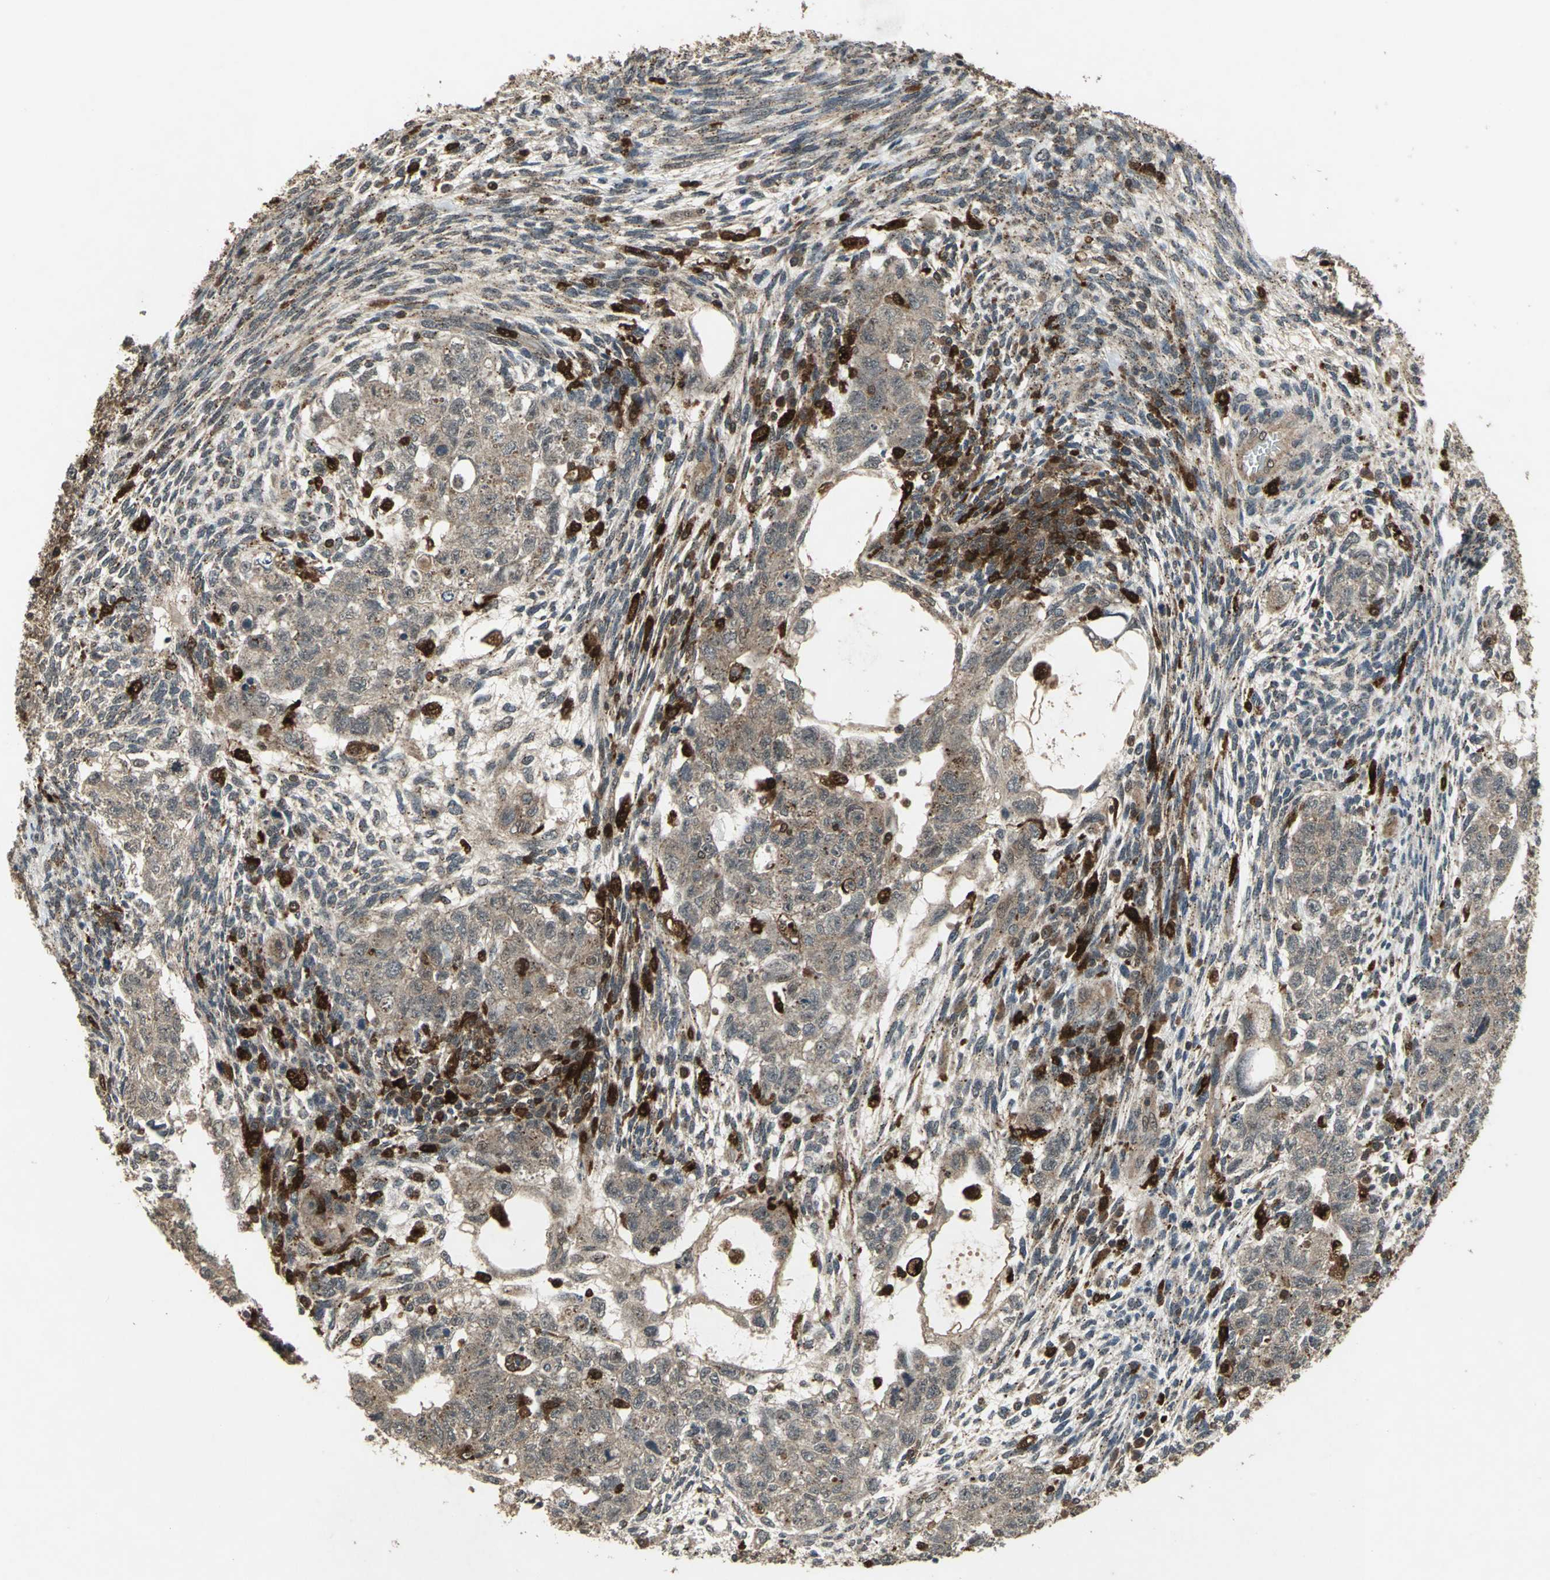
{"staining": {"intensity": "weak", "quantity": "<25%", "location": "cytoplasmic/membranous"}, "tissue": "testis cancer", "cell_type": "Tumor cells", "image_type": "cancer", "snomed": [{"axis": "morphology", "description": "Normal tissue, NOS"}, {"axis": "morphology", "description": "Carcinoma, Embryonal, NOS"}, {"axis": "topography", "description": "Testis"}], "caption": "Micrograph shows no significant protein positivity in tumor cells of embryonal carcinoma (testis).", "gene": "PYCARD", "patient": {"sex": "male", "age": 36}}